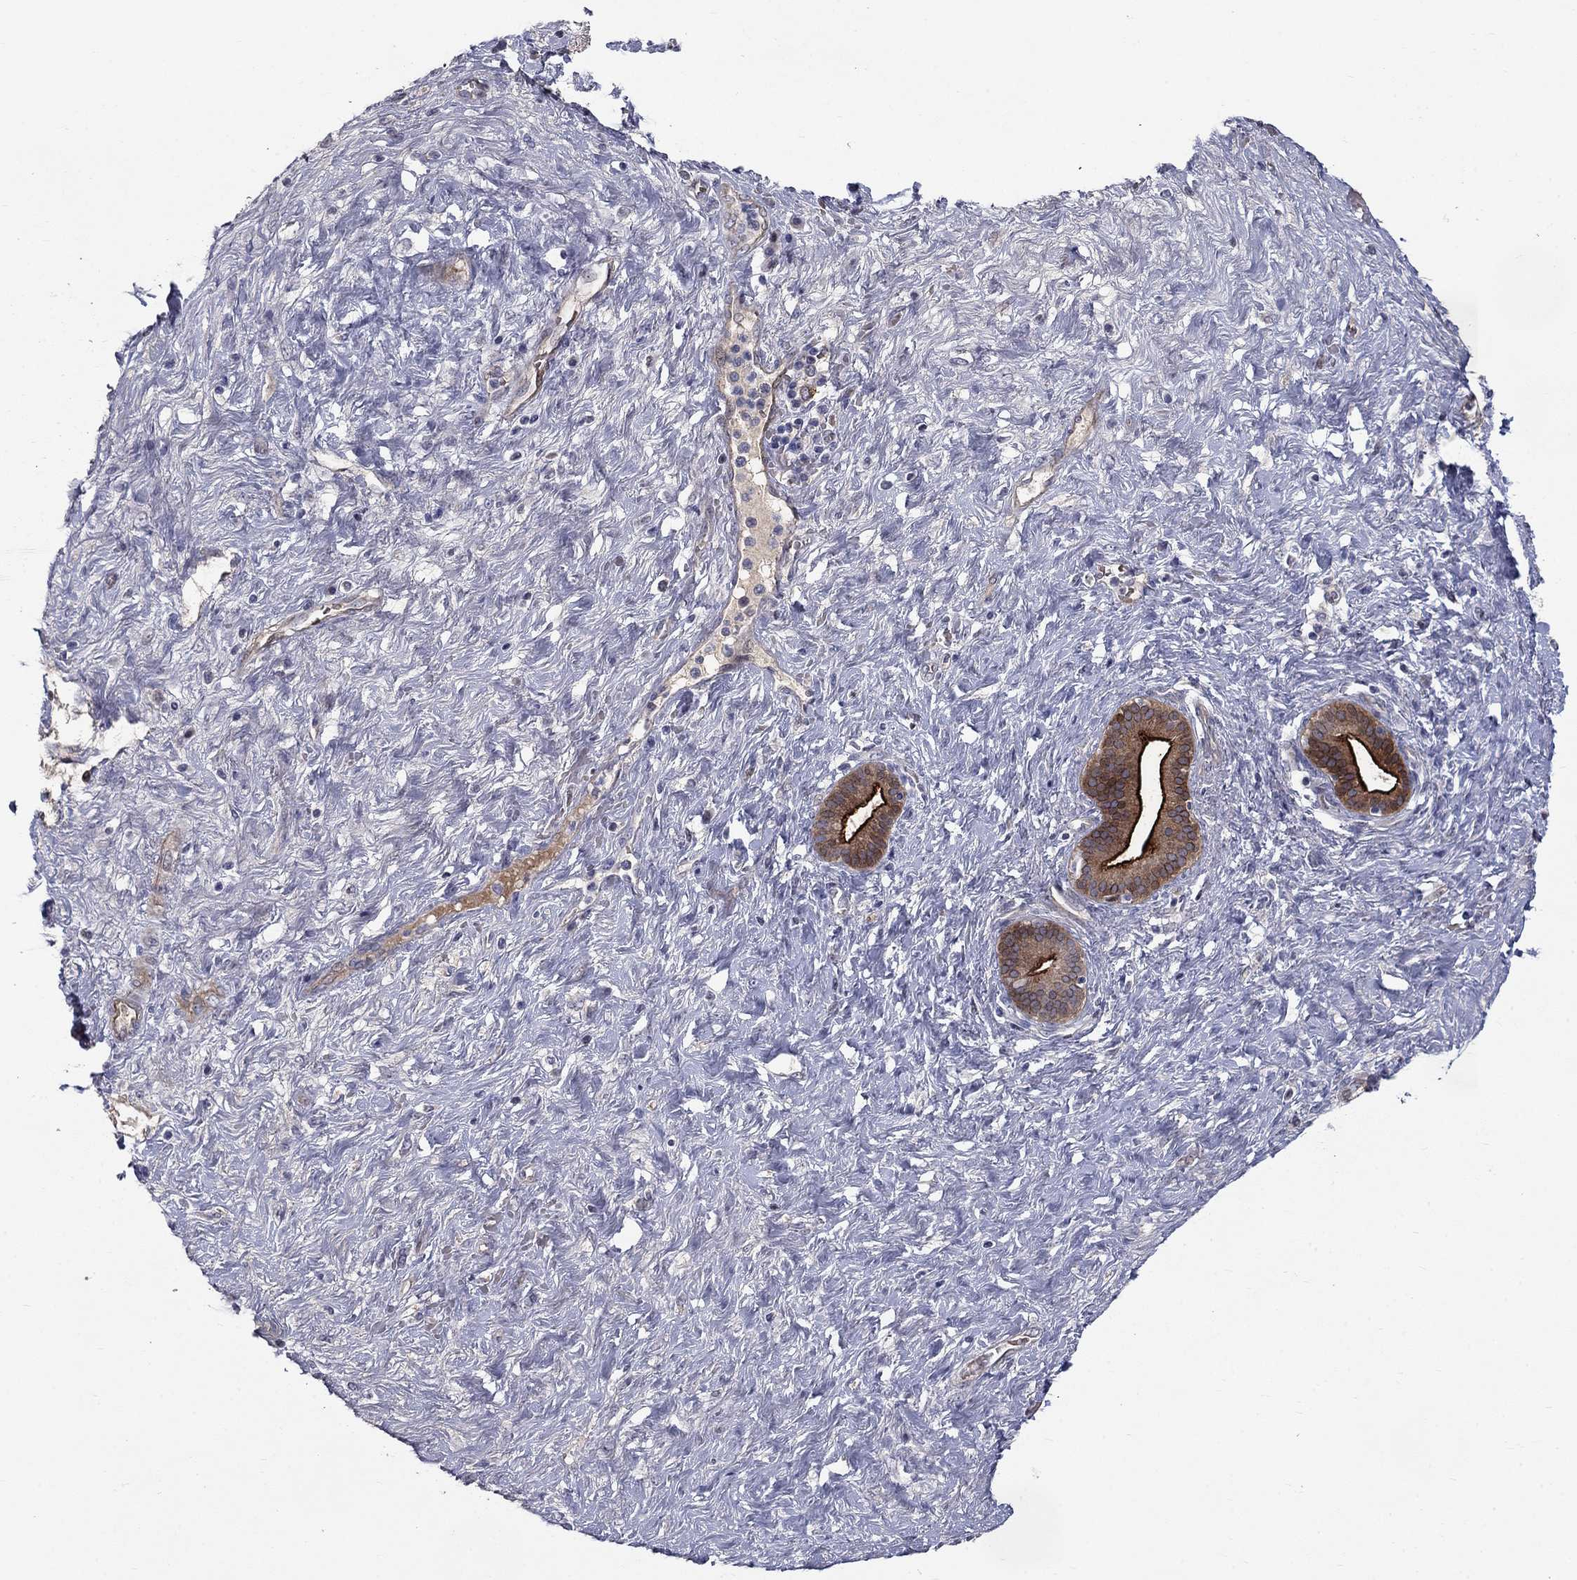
{"staining": {"intensity": "strong", "quantity": "25%-75%", "location": "cytoplasmic/membranous"}, "tissue": "pancreatic cancer", "cell_type": "Tumor cells", "image_type": "cancer", "snomed": [{"axis": "morphology", "description": "Adenocarcinoma, NOS"}, {"axis": "topography", "description": "Pancreas"}], "caption": "Immunohistochemical staining of human pancreatic cancer (adenocarcinoma) demonstrates high levels of strong cytoplasmic/membranous protein positivity in approximately 25%-75% of tumor cells.", "gene": "SLC1A1", "patient": {"sex": "male", "age": 44}}